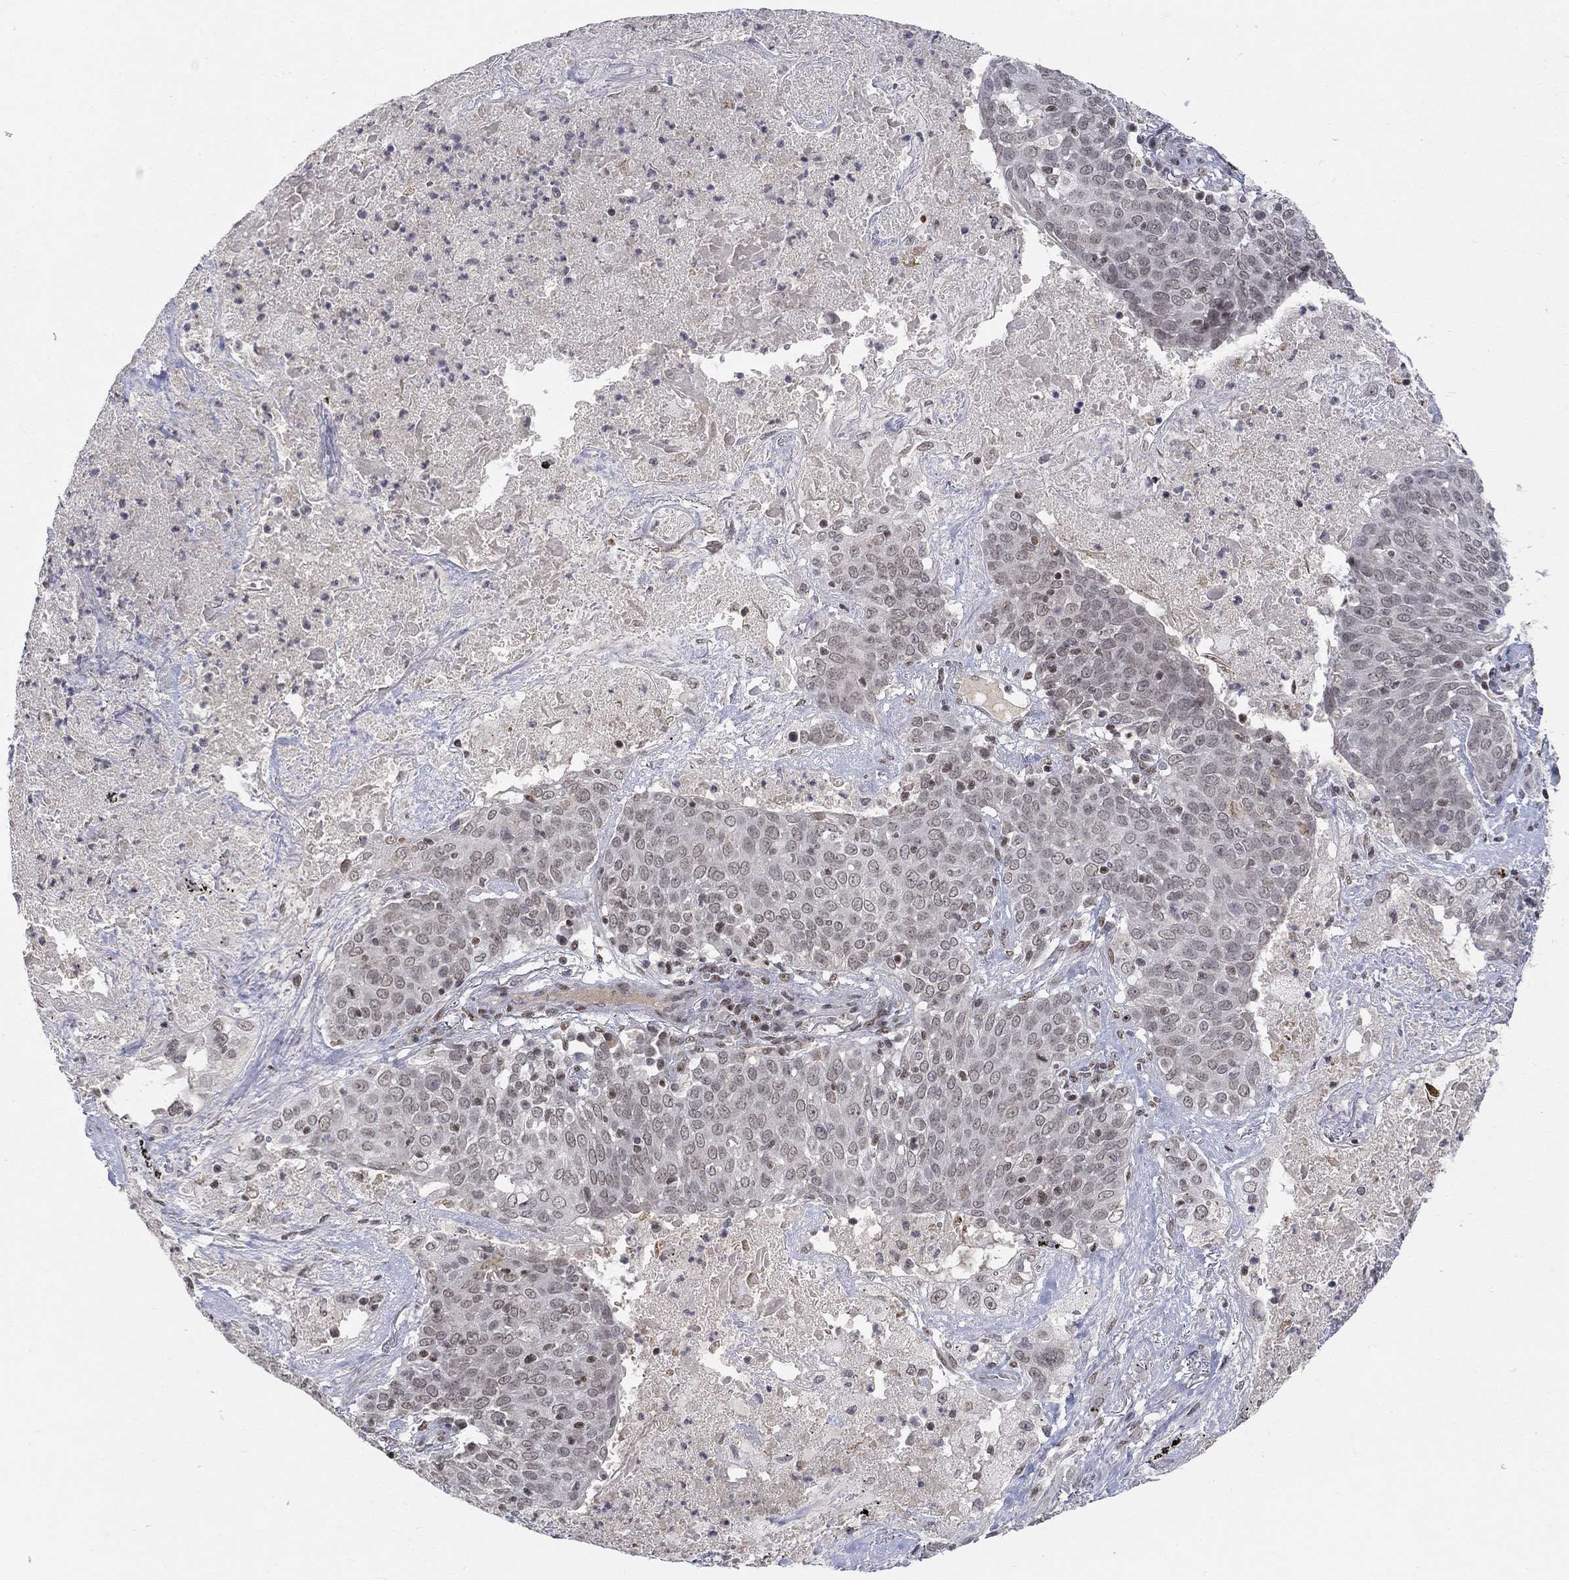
{"staining": {"intensity": "negative", "quantity": "none", "location": "none"}, "tissue": "lung cancer", "cell_type": "Tumor cells", "image_type": "cancer", "snomed": [{"axis": "morphology", "description": "Squamous cell carcinoma, NOS"}, {"axis": "topography", "description": "Lung"}], "caption": "A high-resolution image shows IHC staining of lung cancer, which displays no significant expression in tumor cells.", "gene": "KLF12", "patient": {"sex": "male", "age": 82}}